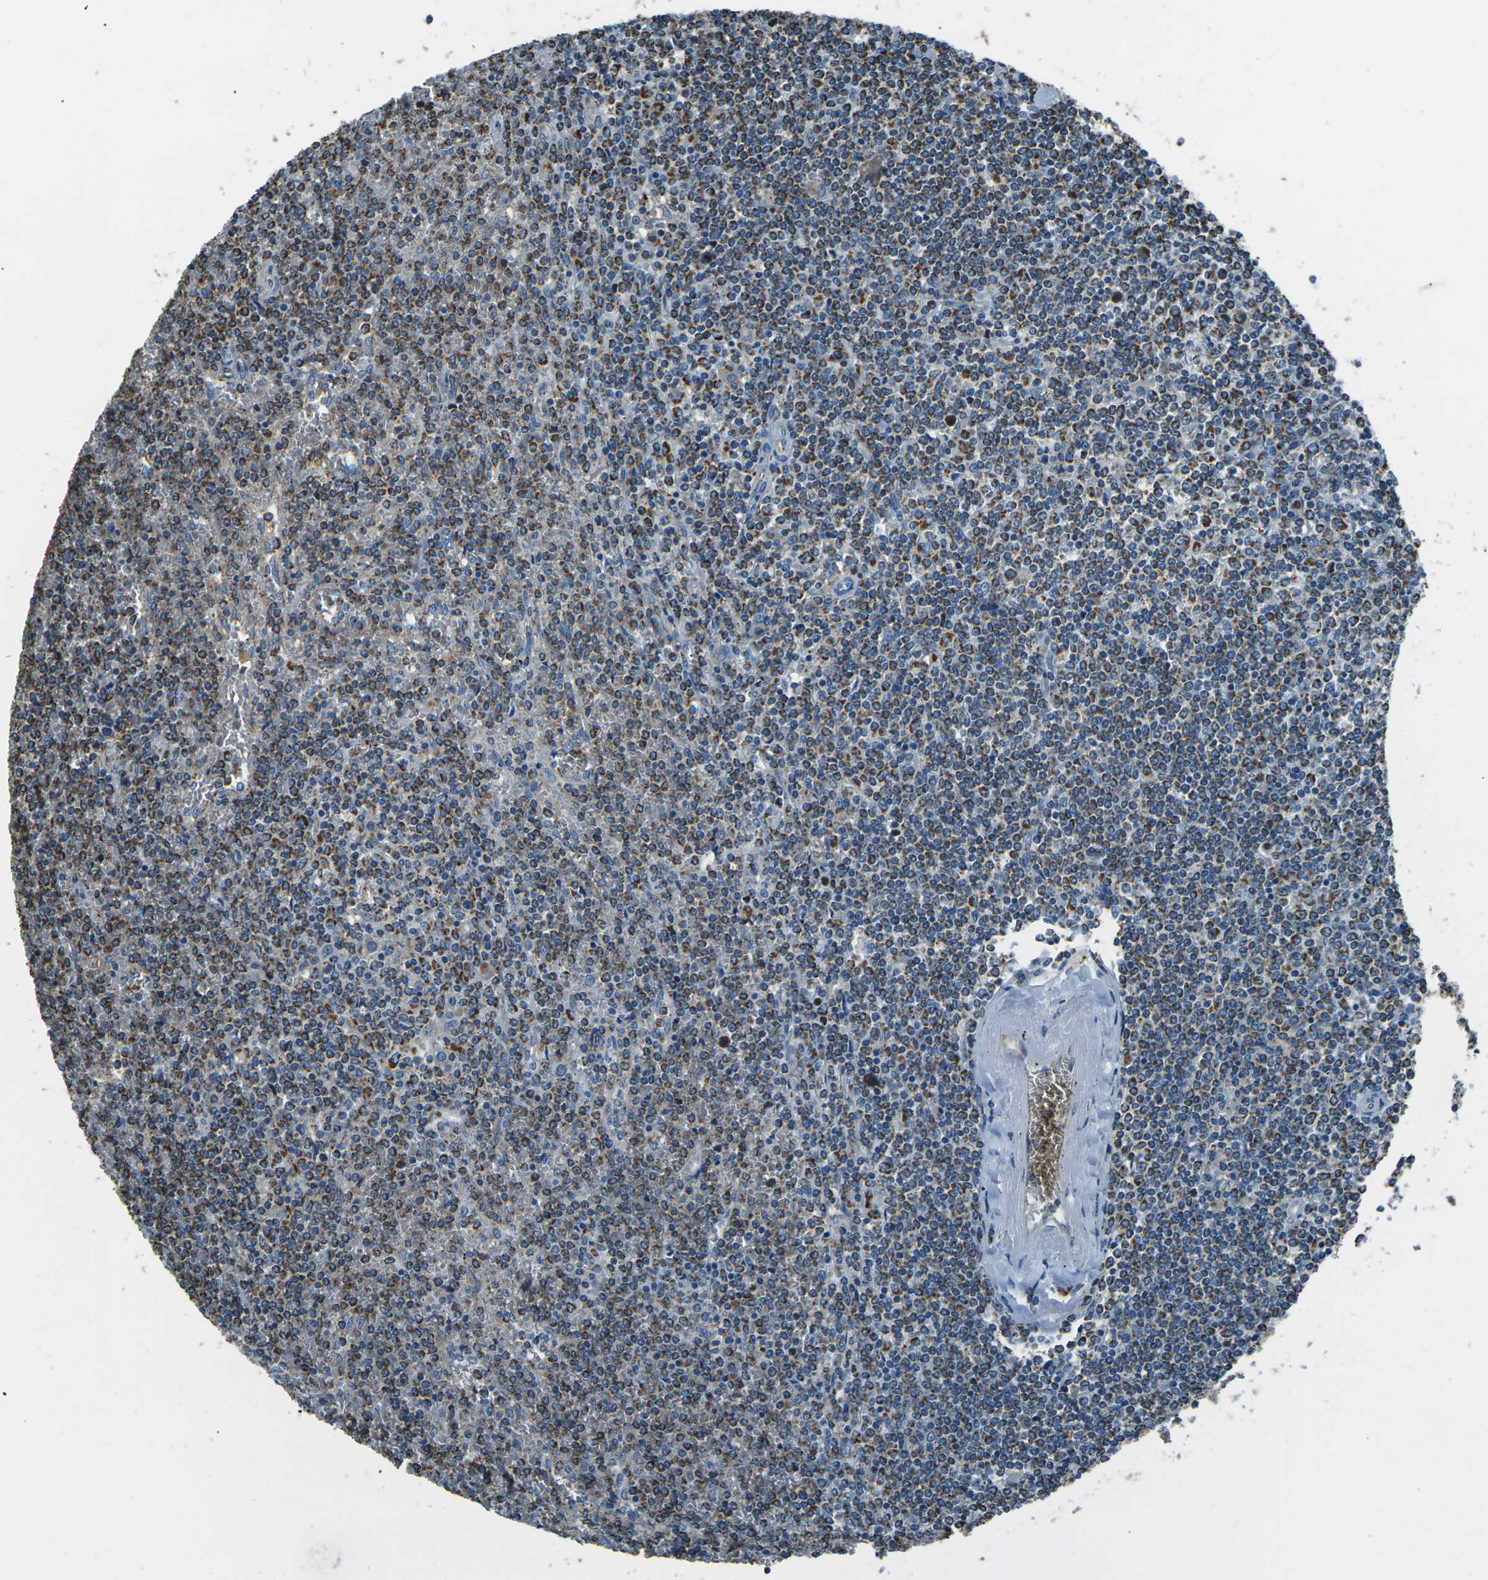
{"staining": {"intensity": "moderate", "quantity": ">75%", "location": "cytoplasmic/membranous"}, "tissue": "lymphoma", "cell_type": "Tumor cells", "image_type": "cancer", "snomed": [{"axis": "morphology", "description": "Malignant lymphoma, non-Hodgkin's type, Low grade"}, {"axis": "topography", "description": "Spleen"}], "caption": "Moderate cytoplasmic/membranous protein positivity is seen in about >75% of tumor cells in lymphoma.", "gene": "IRF3", "patient": {"sex": "female", "age": 19}}